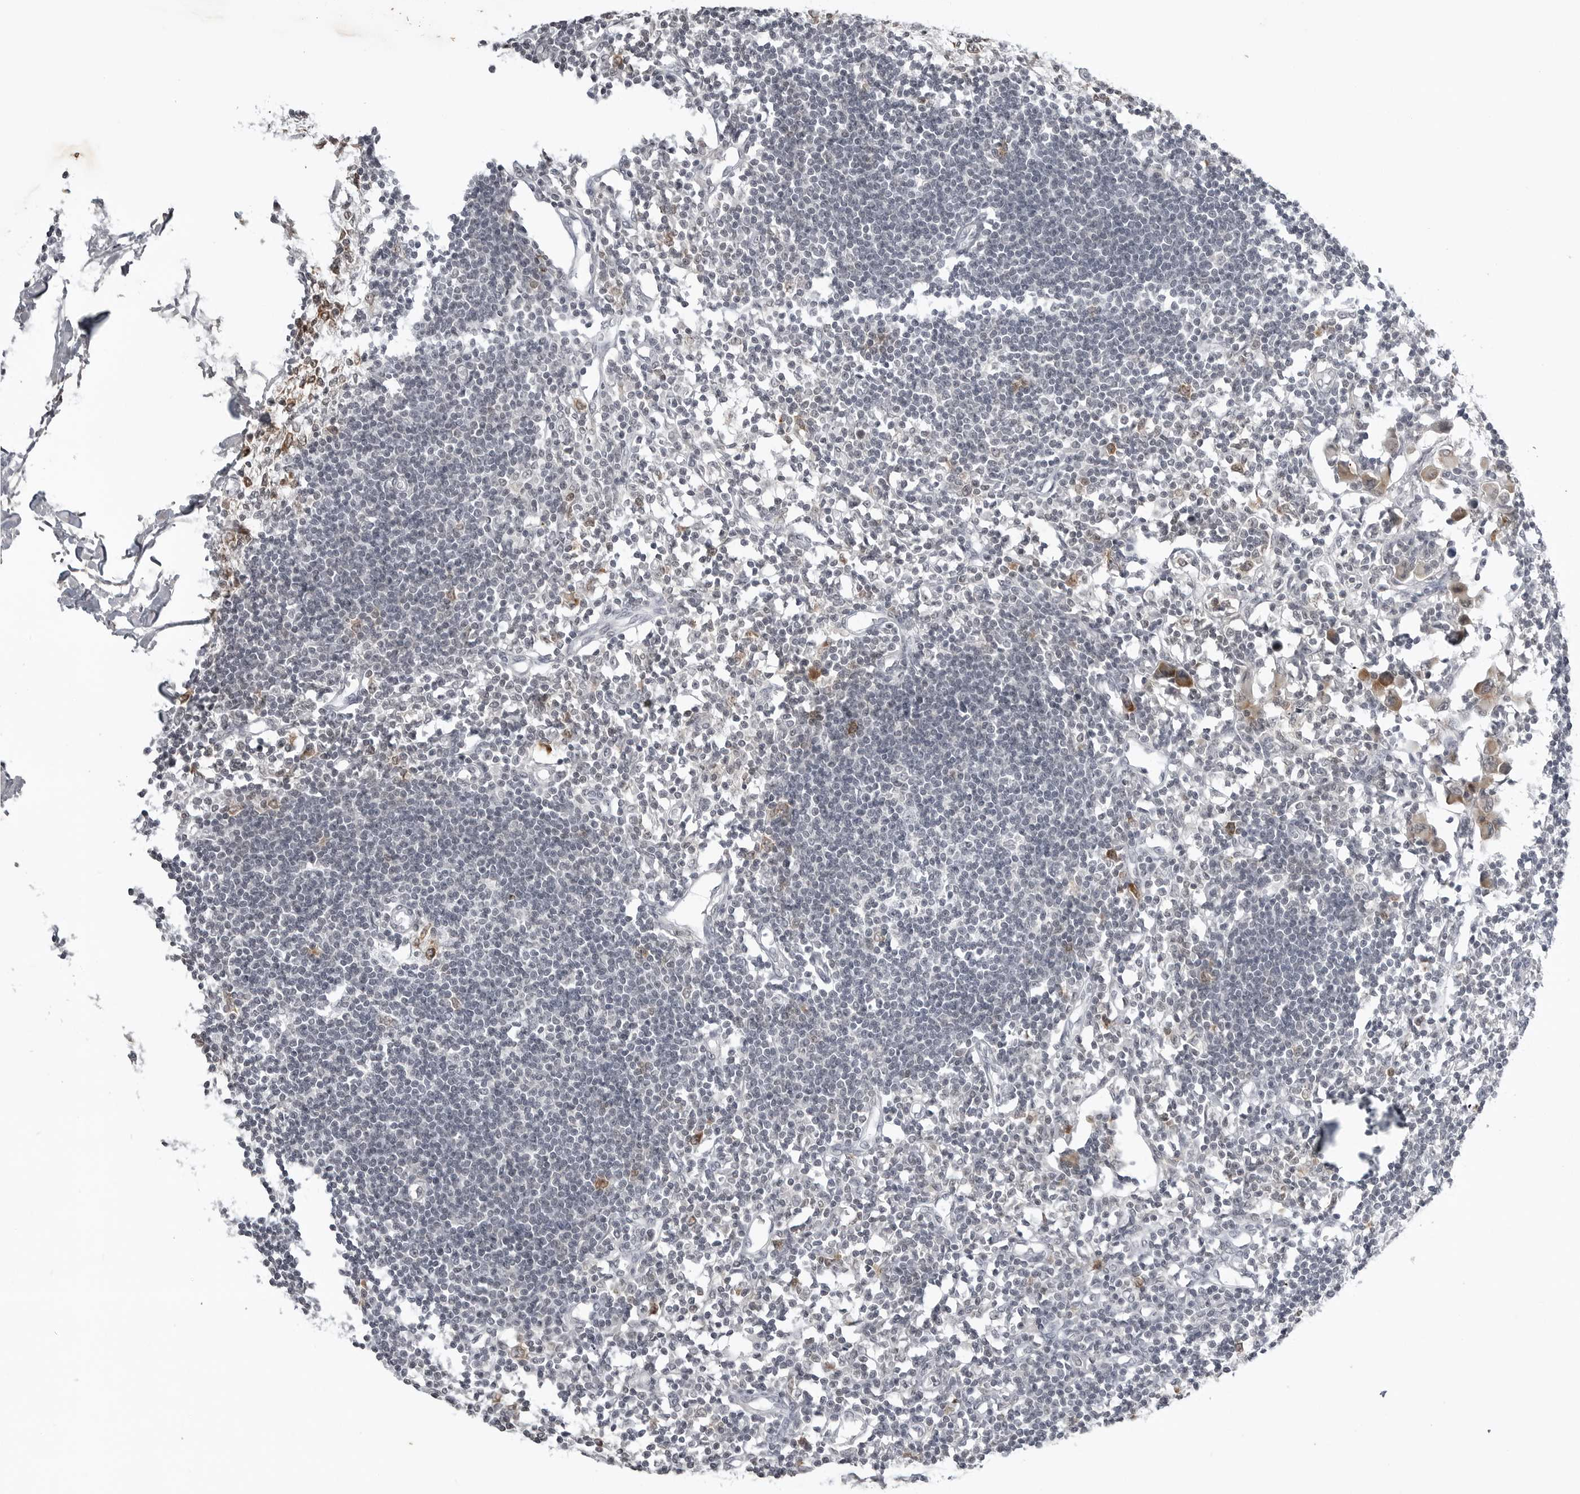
{"staining": {"intensity": "strong", "quantity": ">75%", "location": "cytoplasmic/membranous"}, "tissue": "lymph node", "cell_type": "Germinal center cells", "image_type": "normal", "snomed": [{"axis": "morphology", "description": "Normal tissue, NOS"}, {"axis": "morphology", "description": "Malignant melanoma, Metastatic site"}, {"axis": "topography", "description": "Lymph node"}], "caption": "A high amount of strong cytoplasmic/membranous positivity is seen in approximately >75% of germinal center cells in benign lymph node. Immunohistochemistry stains the protein of interest in brown and the nuclei are stained blue.", "gene": "RRM1", "patient": {"sex": "male", "age": 41}}